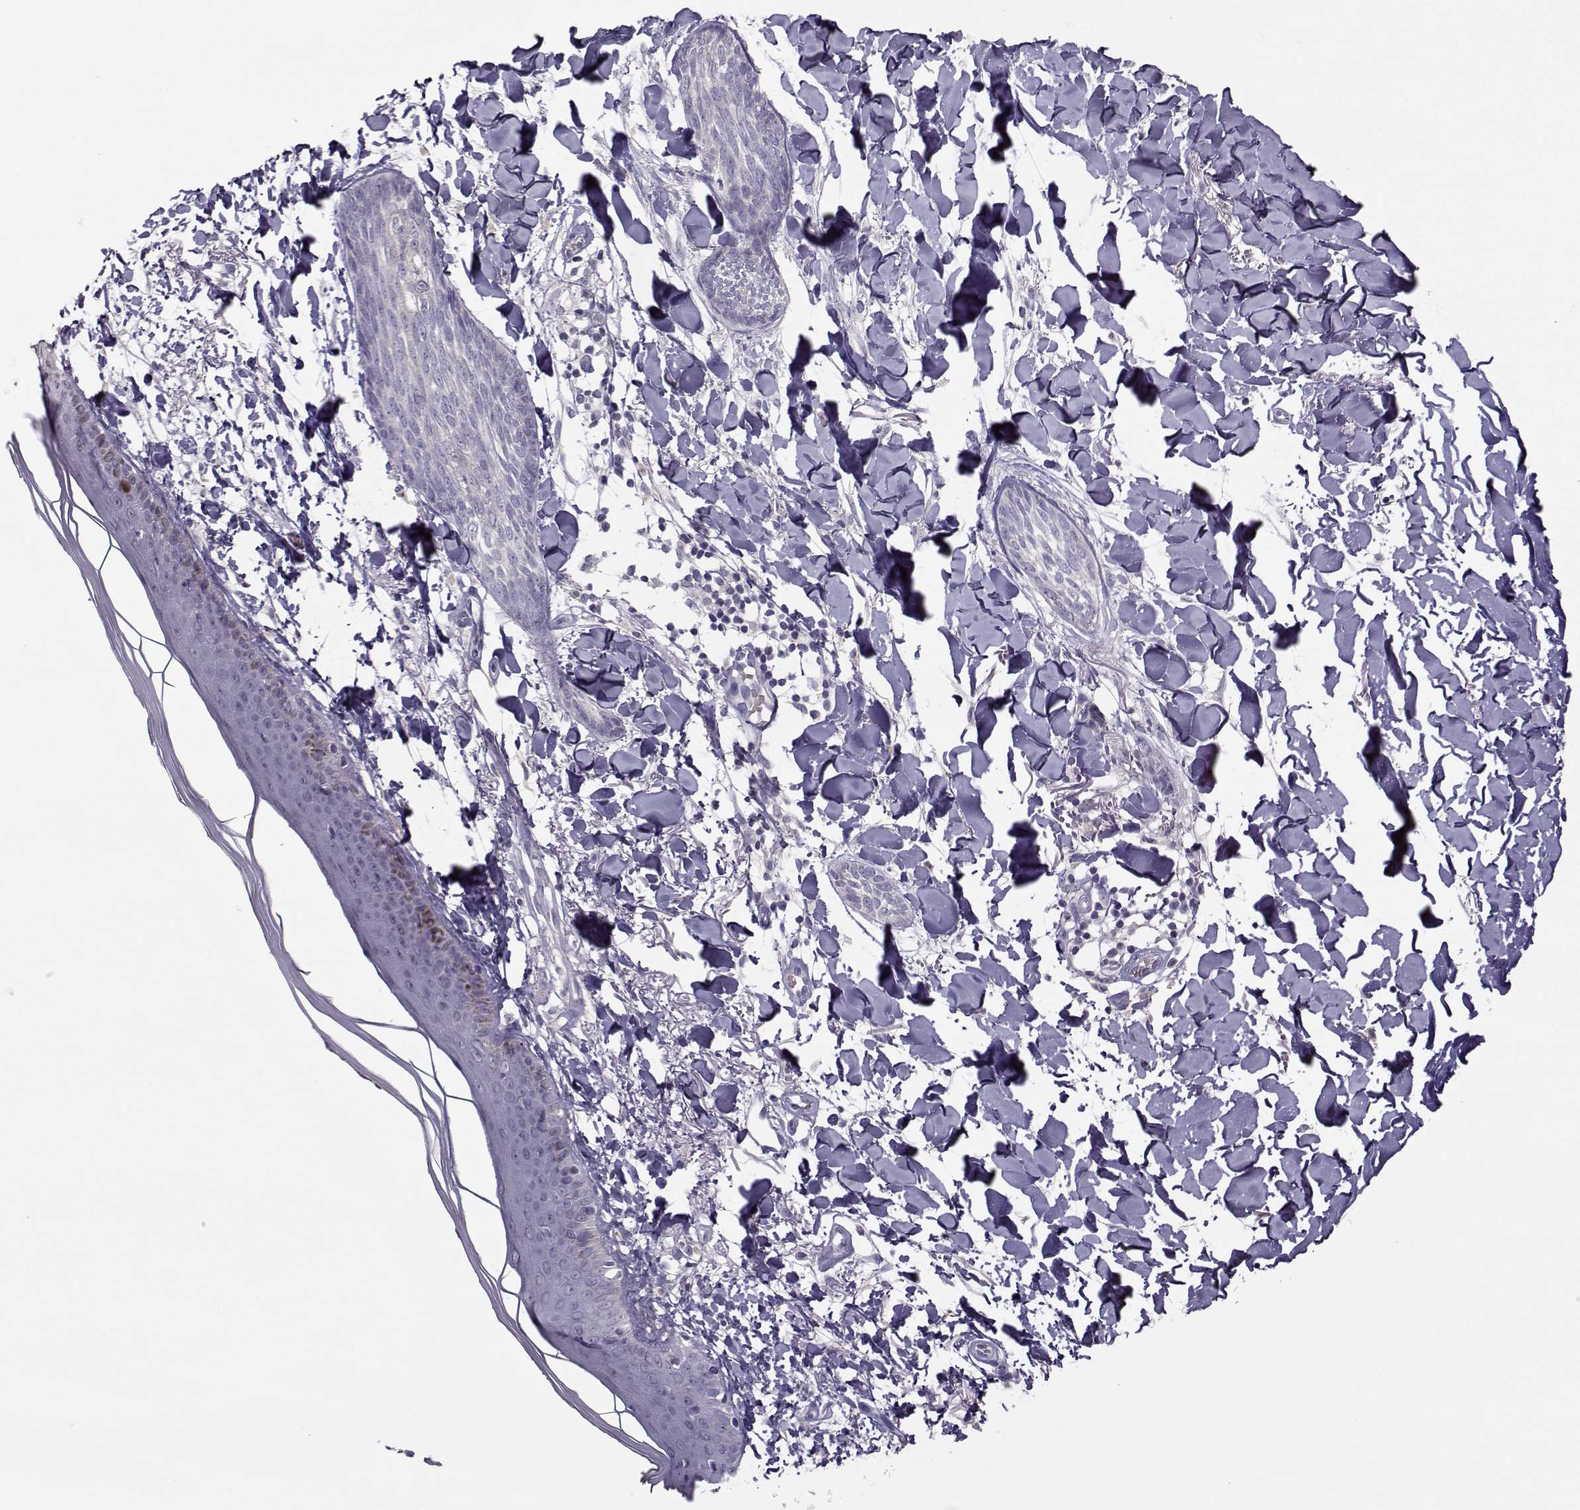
{"staining": {"intensity": "negative", "quantity": "none", "location": "none"}, "tissue": "skin cancer", "cell_type": "Tumor cells", "image_type": "cancer", "snomed": [{"axis": "morphology", "description": "Normal tissue, NOS"}, {"axis": "morphology", "description": "Basal cell carcinoma"}, {"axis": "topography", "description": "Skin"}], "caption": "Tumor cells show no significant protein expression in skin basal cell carcinoma. (Immunohistochemistry (ihc), brightfield microscopy, high magnification).", "gene": "FCAMR", "patient": {"sex": "male", "age": 84}}